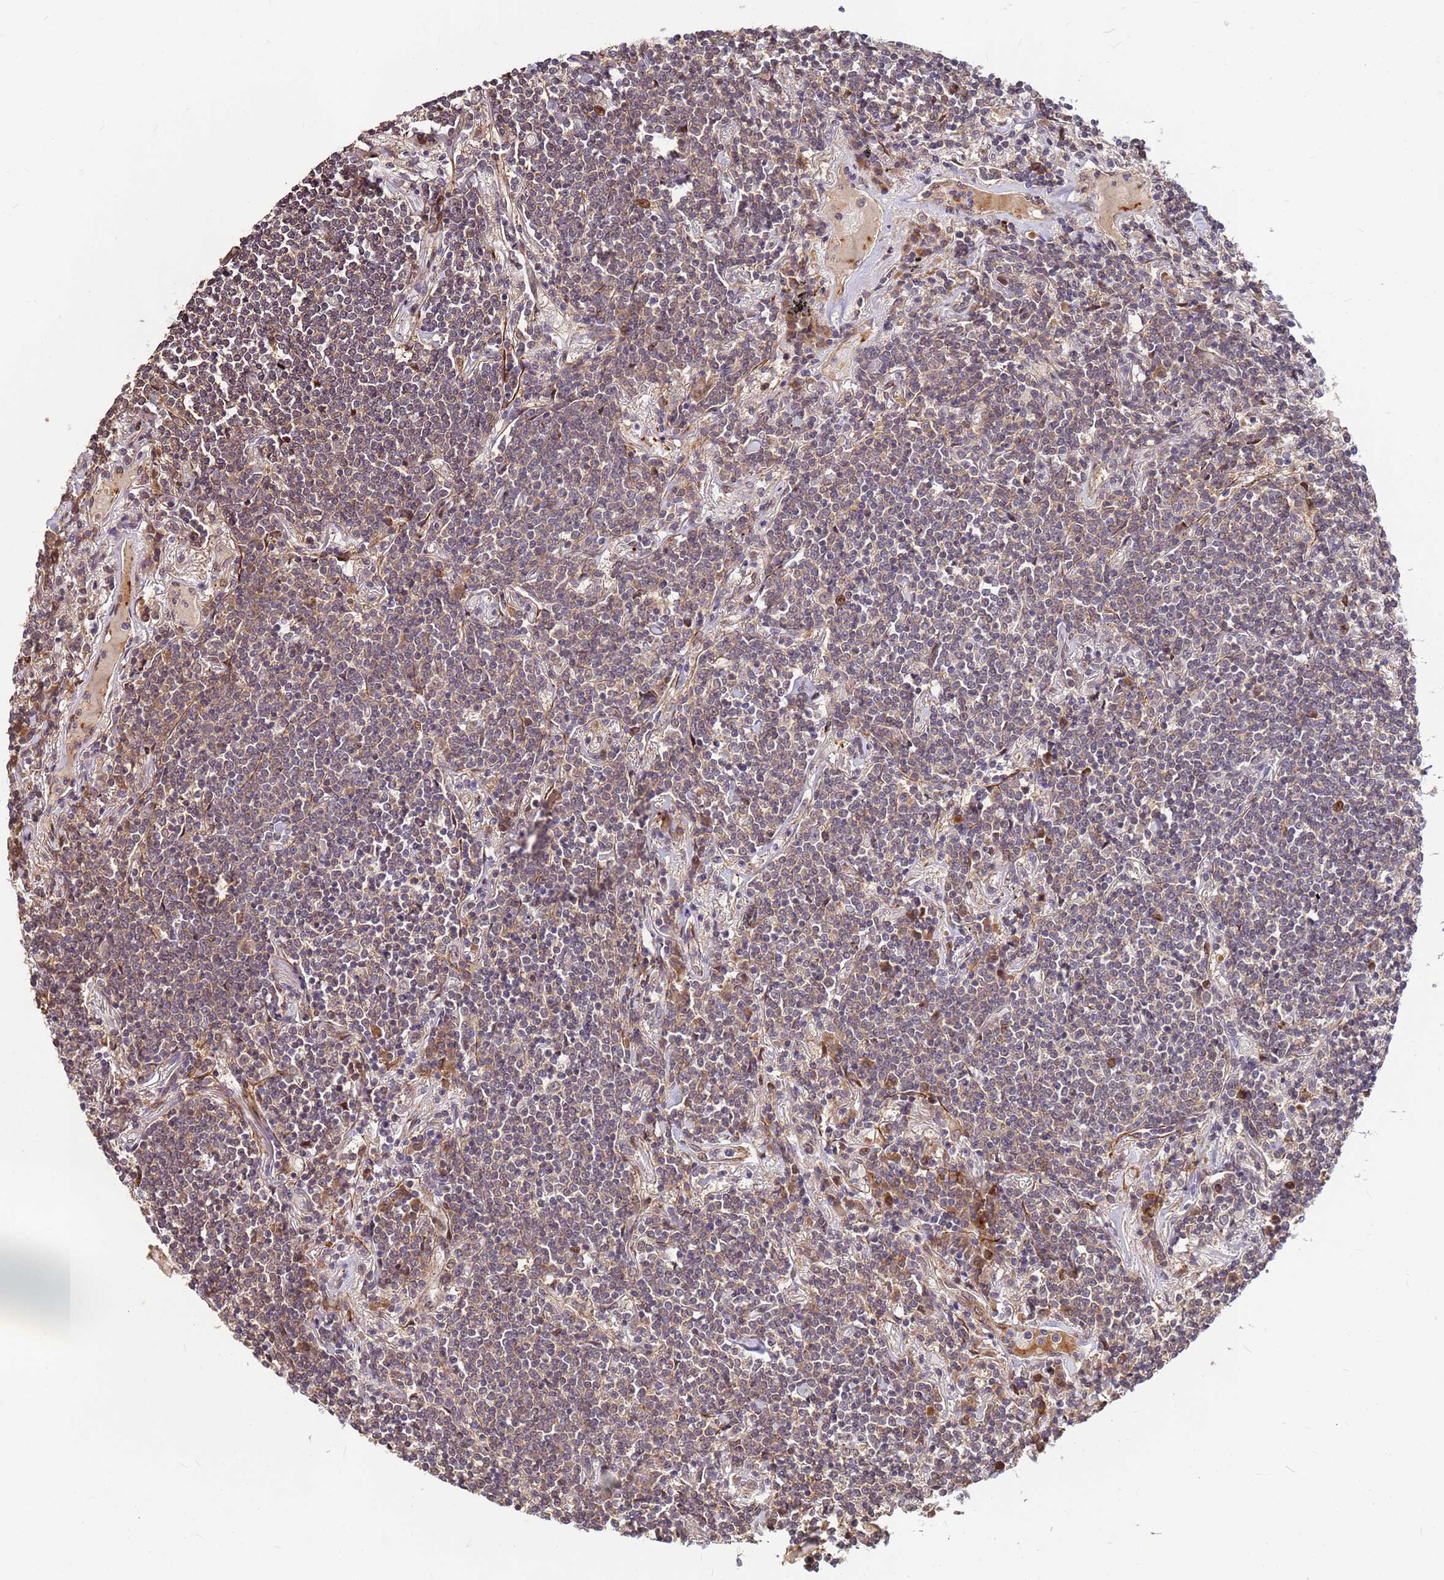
{"staining": {"intensity": "weak", "quantity": ">75%", "location": "cytoplasmic/membranous"}, "tissue": "lymphoma", "cell_type": "Tumor cells", "image_type": "cancer", "snomed": [{"axis": "morphology", "description": "Malignant lymphoma, non-Hodgkin's type, Low grade"}, {"axis": "topography", "description": "Lung"}], "caption": "Lymphoma was stained to show a protein in brown. There is low levels of weak cytoplasmic/membranous positivity in approximately >75% of tumor cells. The staining was performed using DAB to visualize the protein expression in brown, while the nuclei were stained in blue with hematoxylin (Magnification: 20x).", "gene": "DUS4L", "patient": {"sex": "female", "age": 71}}